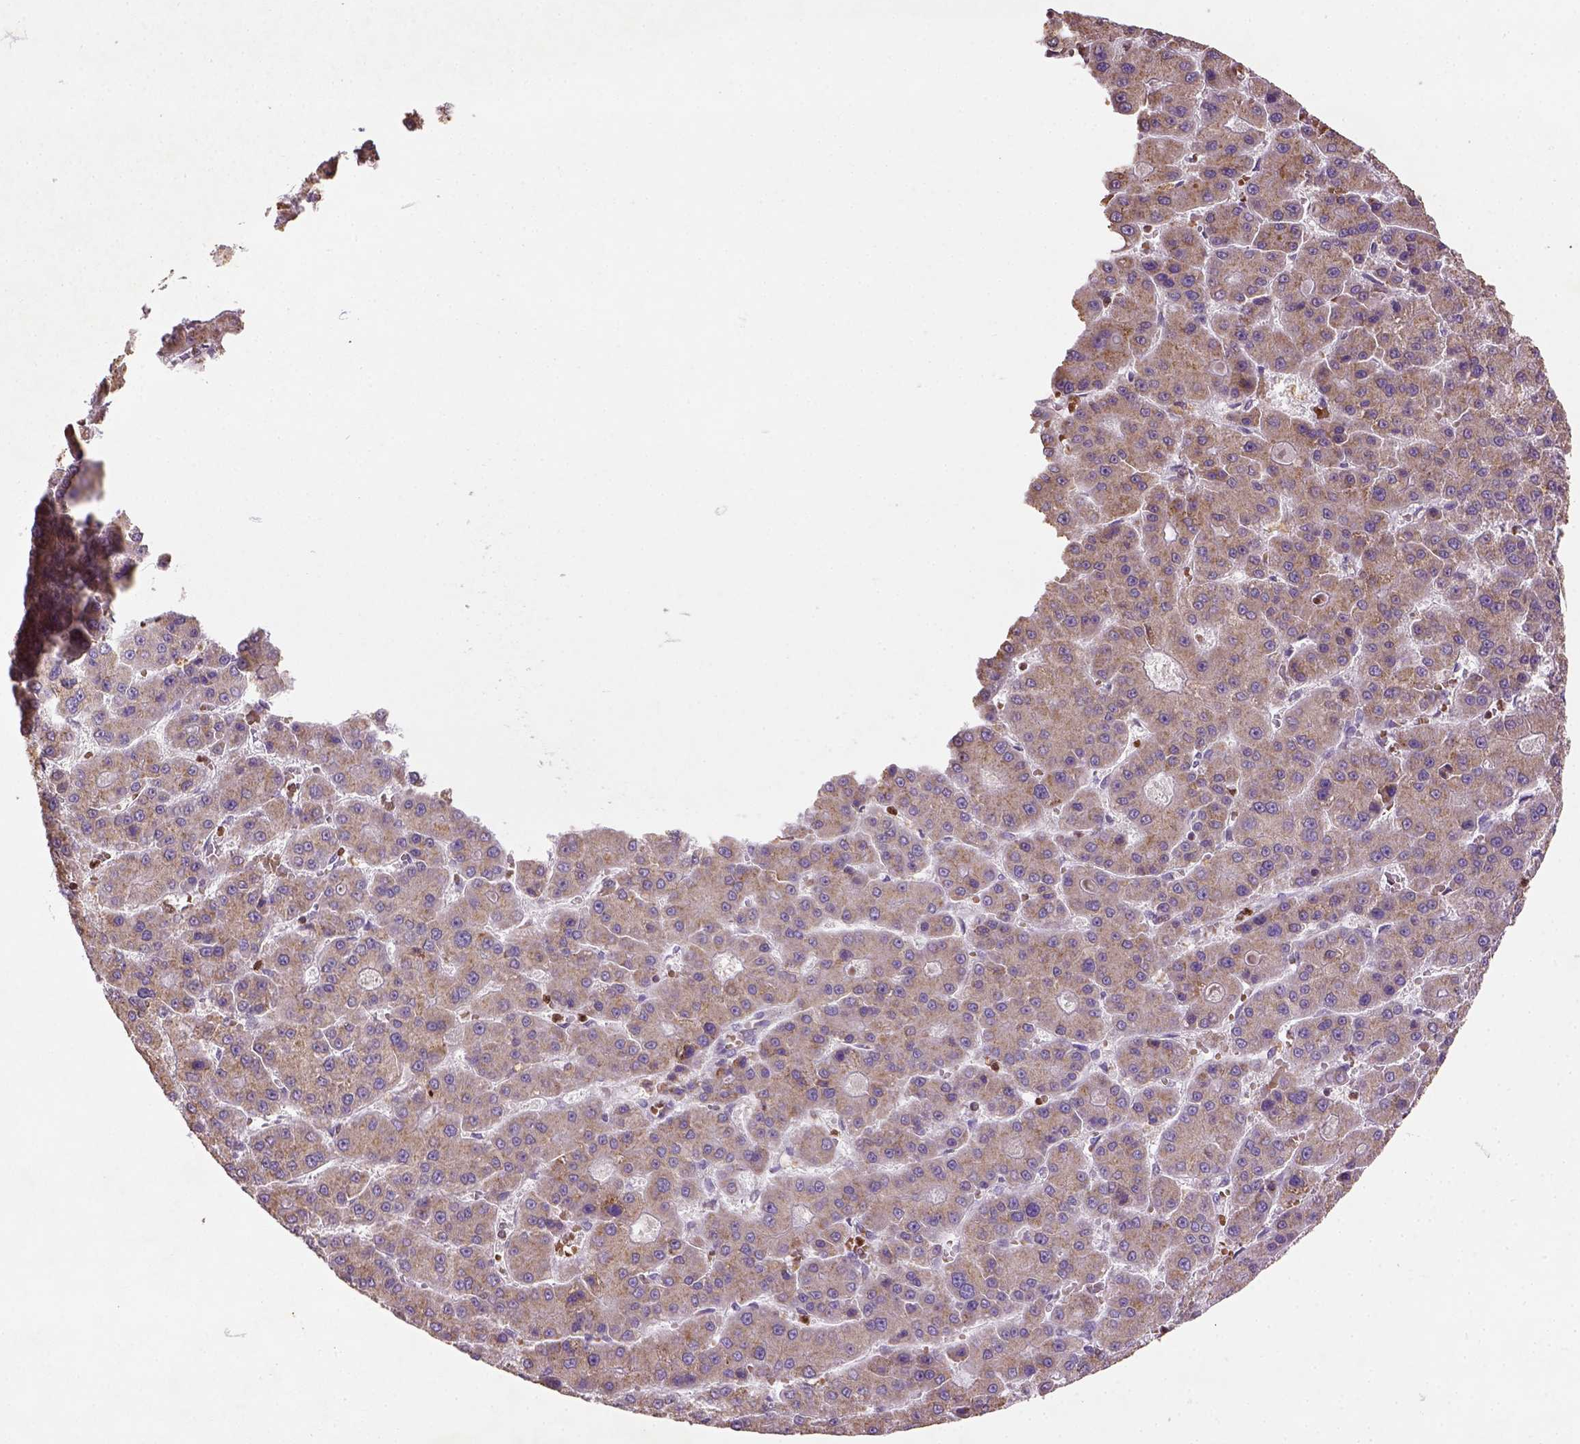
{"staining": {"intensity": "moderate", "quantity": ">75%", "location": "cytoplasmic/membranous"}, "tissue": "liver cancer", "cell_type": "Tumor cells", "image_type": "cancer", "snomed": [{"axis": "morphology", "description": "Carcinoma, Hepatocellular, NOS"}, {"axis": "topography", "description": "Liver"}], "caption": "Moderate cytoplasmic/membranous staining is identified in about >75% of tumor cells in hepatocellular carcinoma (liver). (DAB IHC, brown staining for protein, blue staining for nuclei).", "gene": "NUDT3", "patient": {"sex": "male", "age": 70}}